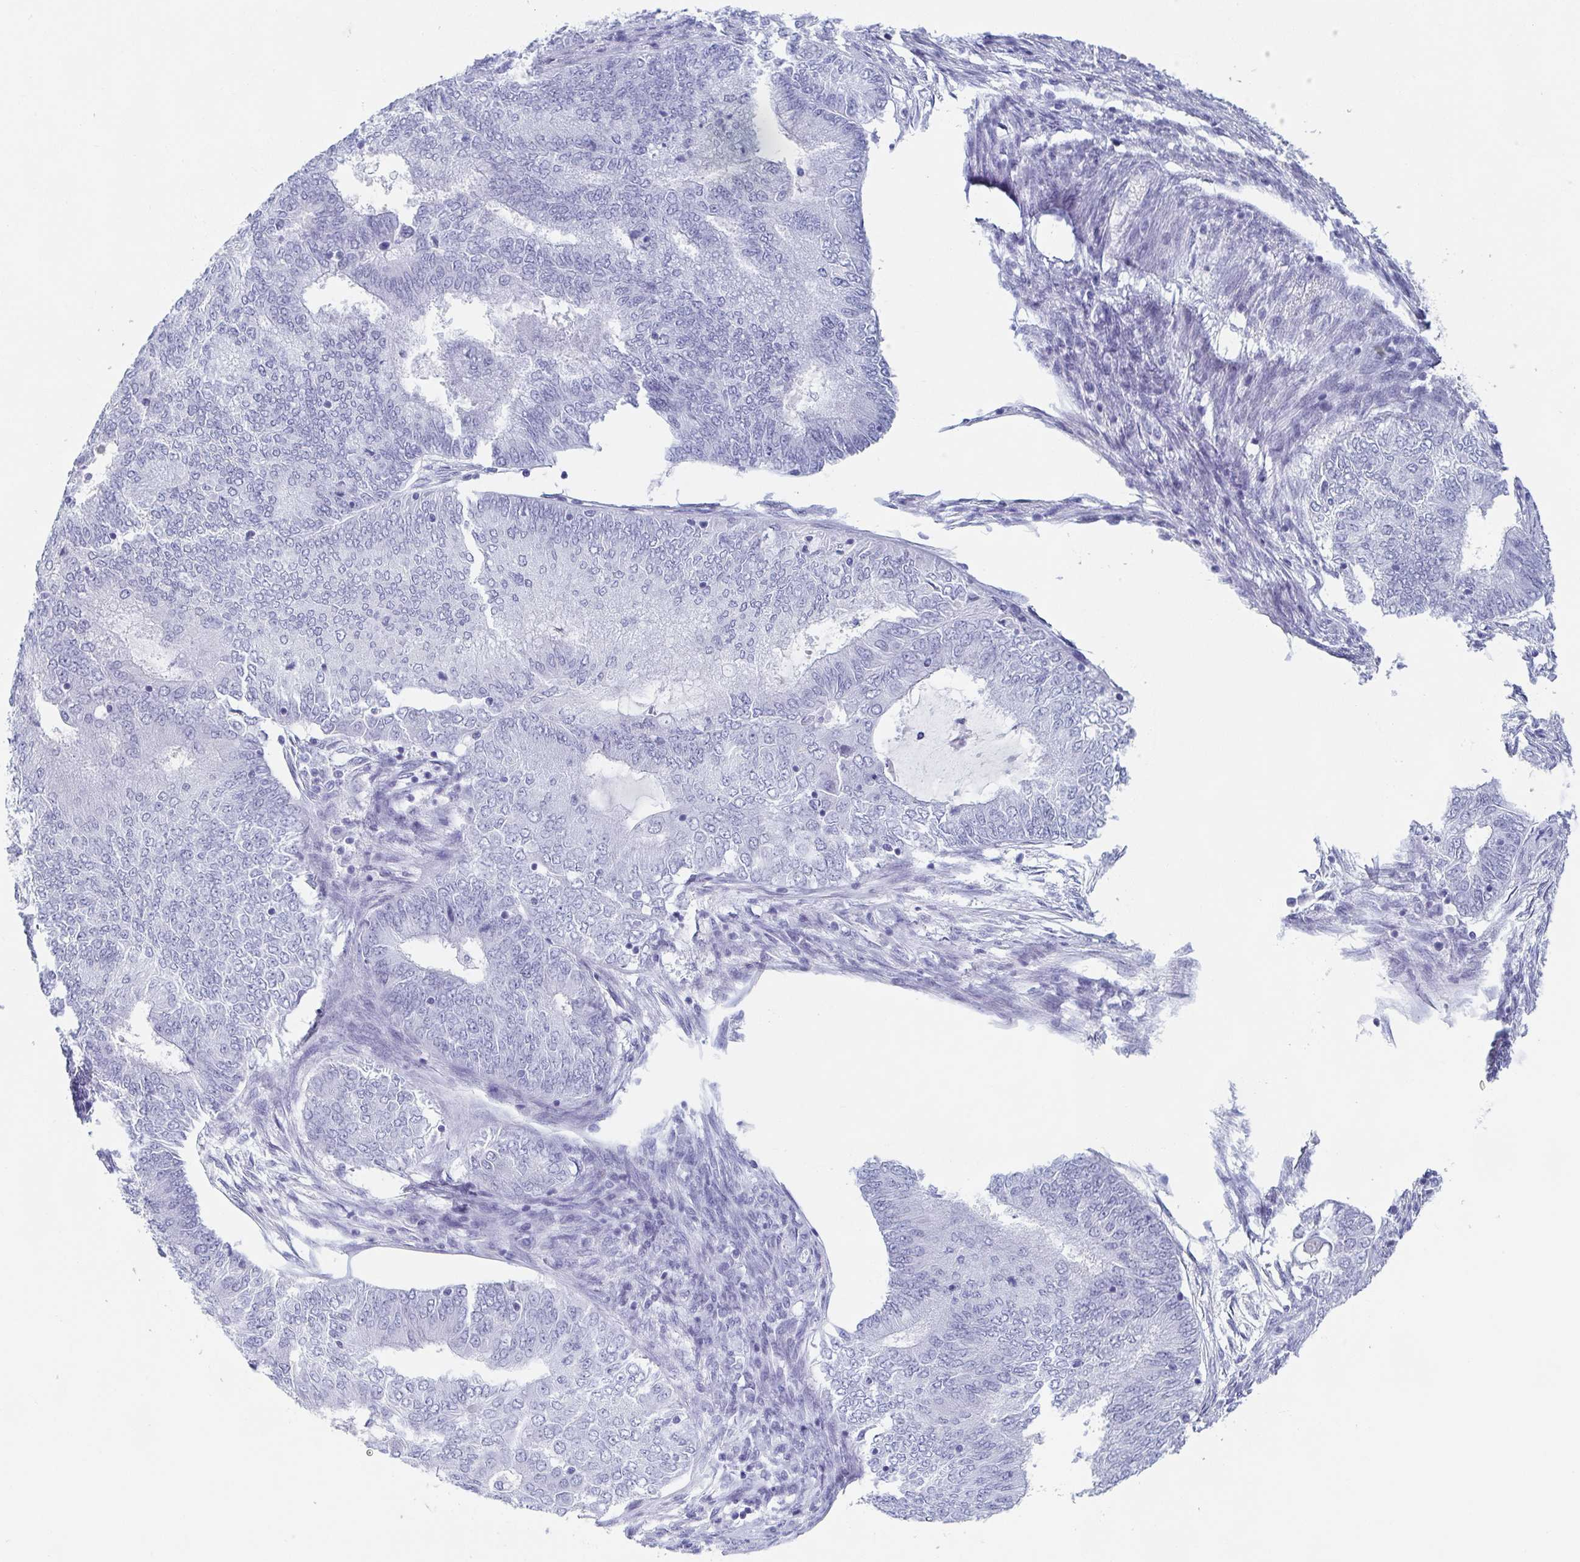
{"staining": {"intensity": "negative", "quantity": "none", "location": "none"}, "tissue": "endometrial cancer", "cell_type": "Tumor cells", "image_type": "cancer", "snomed": [{"axis": "morphology", "description": "Adenocarcinoma, NOS"}, {"axis": "topography", "description": "Endometrium"}], "caption": "Immunohistochemistry (IHC) of endometrial cancer reveals no expression in tumor cells. (Brightfield microscopy of DAB immunohistochemistry (IHC) at high magnification).", "gene": "REG4", "patient": {"sex": "female", "age": 62}}